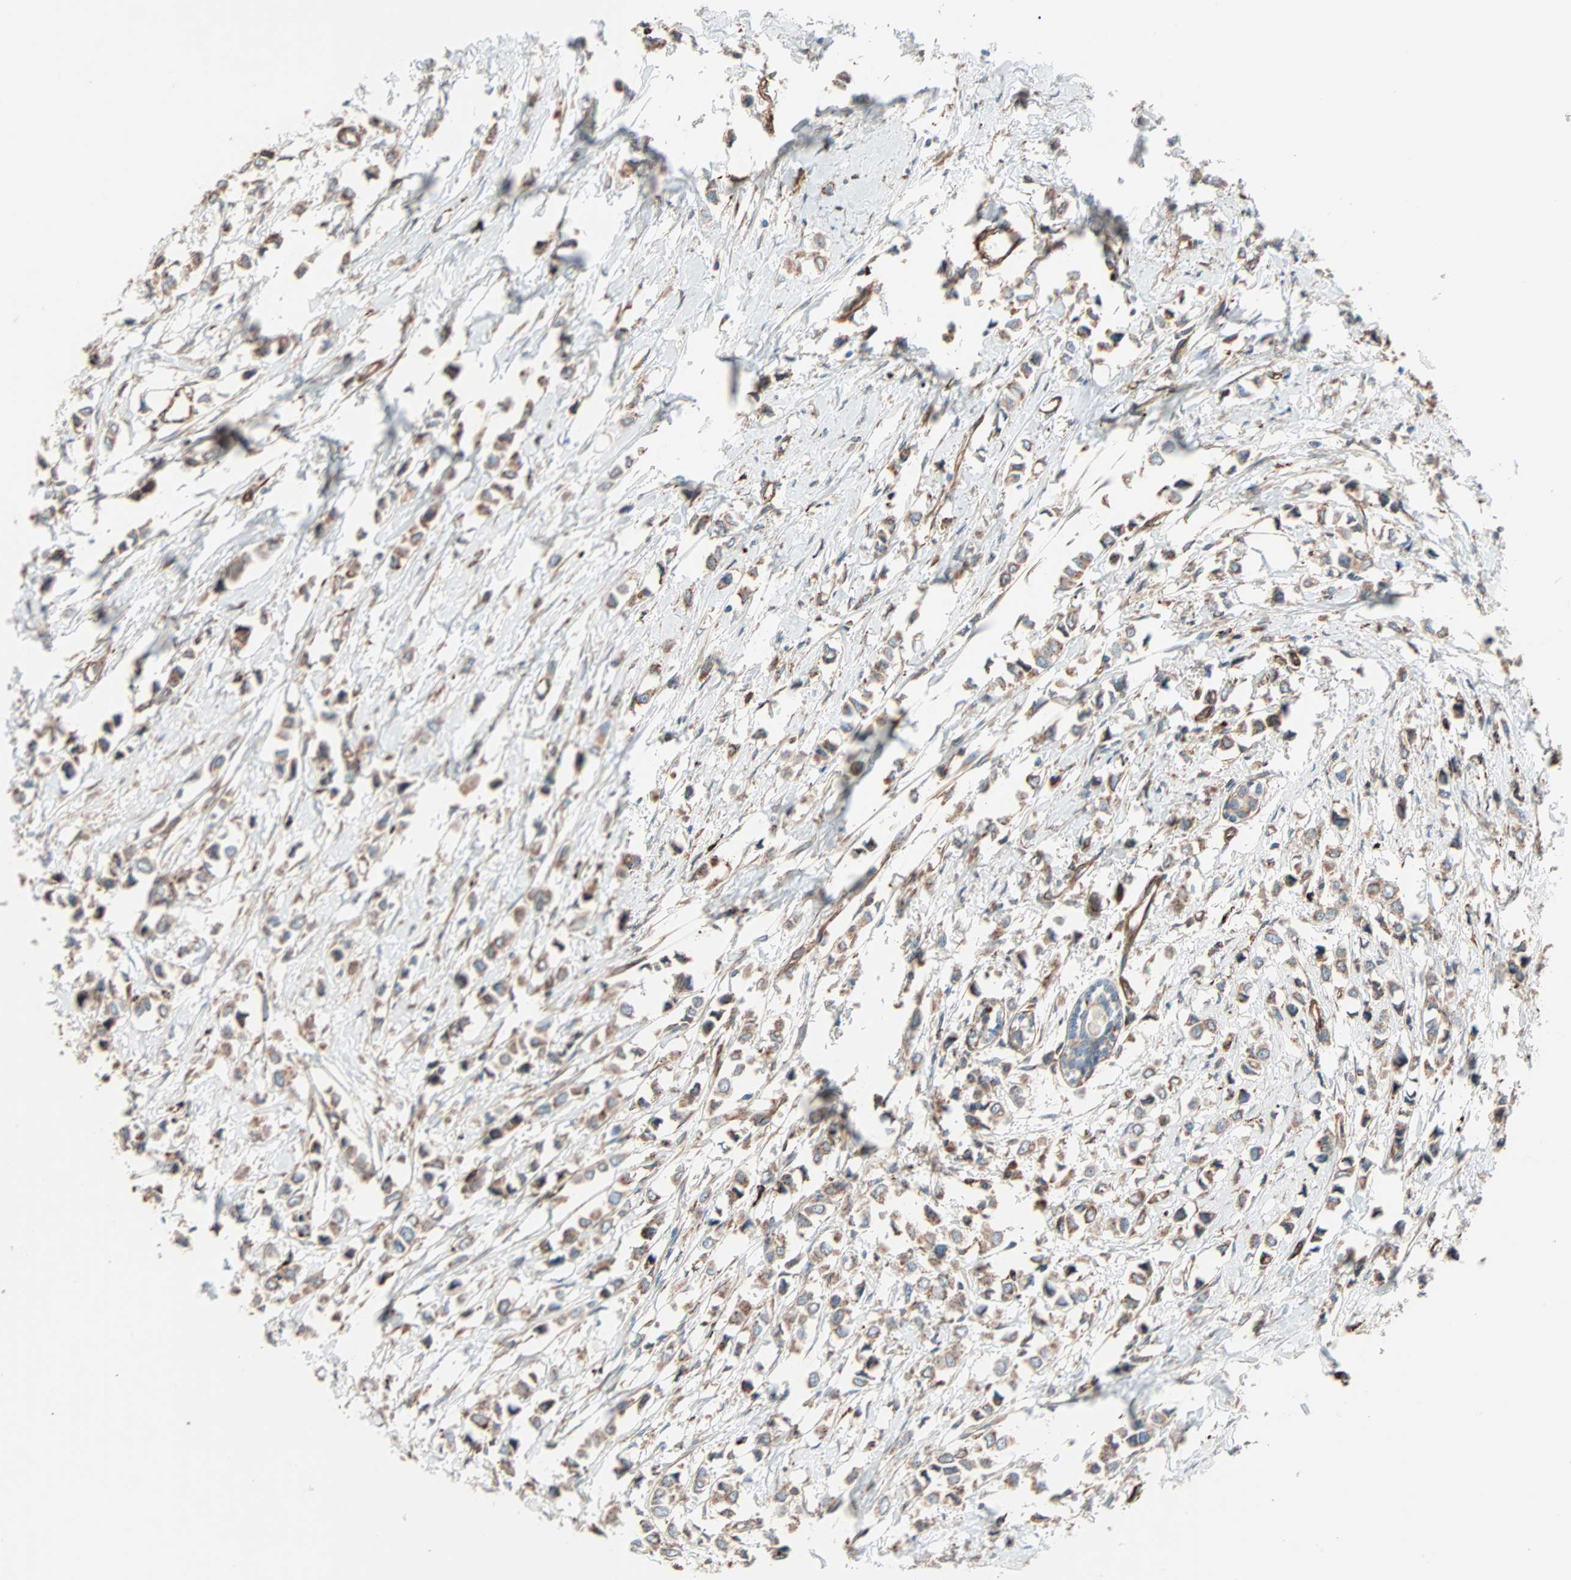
{"staining": {"intensity": "moderate", "quantity": ">75%", "location": "cytoplasmic/membranous"}, "tissue": "breast cancer", "cell_type": "Tumor cells", "image_type": "cancer", "snomed": [{"axis": "morphology", "description": "Lobular carcinoma"}, {"axis": "topography", "description": "Breast"}], "caption": "There is medium levels of moderate cytoplasmic/membranous staining in tumor cells of lobular carcinoma (breast), as demonstrated by immunohistochemical staining (brown color).", "gene": "PHYH", "patient": {"sex": "female", "age": 51}}